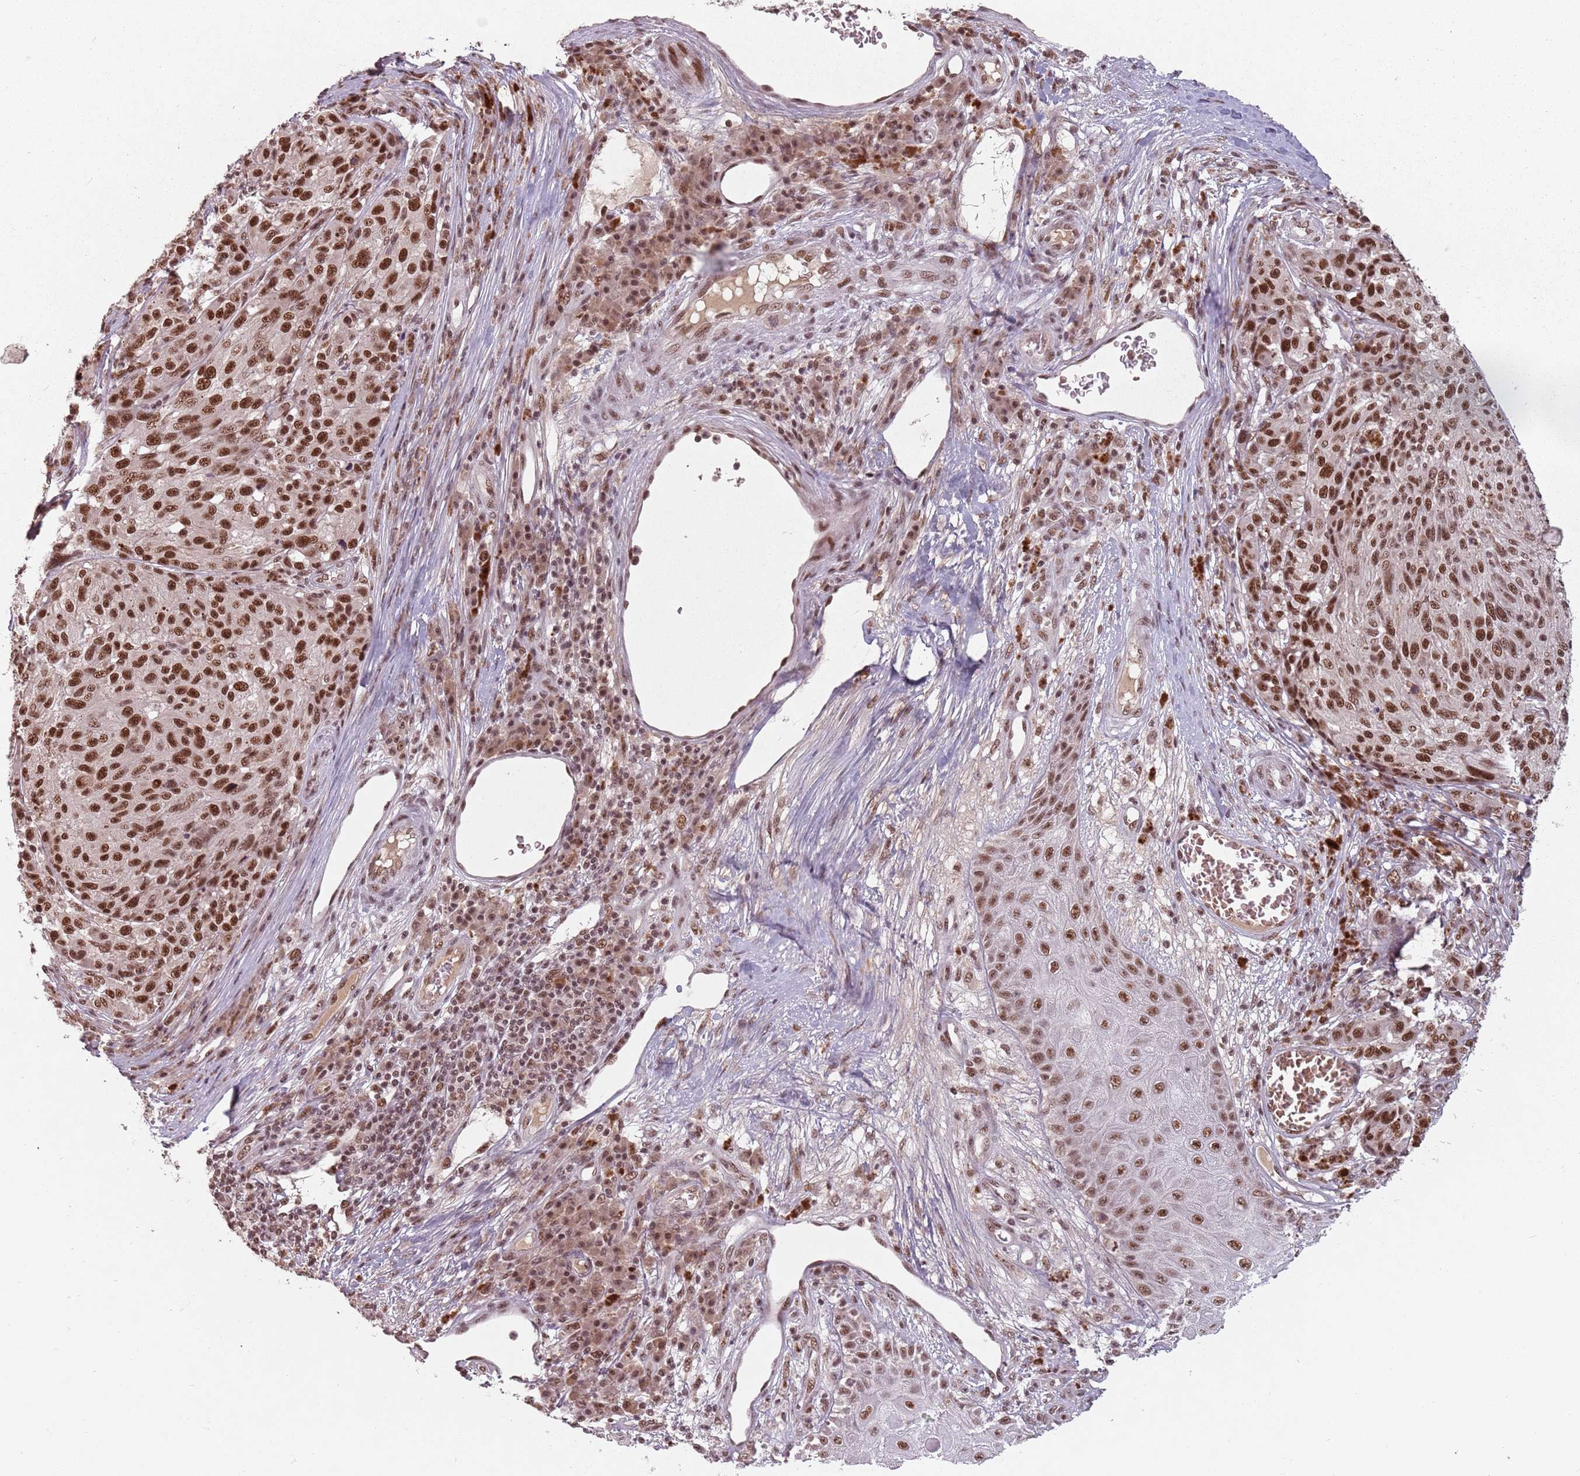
{"staining": {"intensity": "strong", "quantity": ">75%", "location": "cytoplasmic/membranous,nuclear"}, "tissue": "melanoma", "cell_type": "Tumor cells", "image_type": "cancer", "snomed": [{"axis": "morphology", "description": "Malignant melanoma, NOS"}, {"axis": "topography", "description": "Skin"}], "caption": "Protein staining exhibits strong cytoplasmic/membranous and nuclear expression in about >75% of tumor cells in malignant melanoma. (DAB IHC with brightfield microscopy, high magnification).", "gene": "NCBP1", "patient": {"sex": "male", "age": 53}}